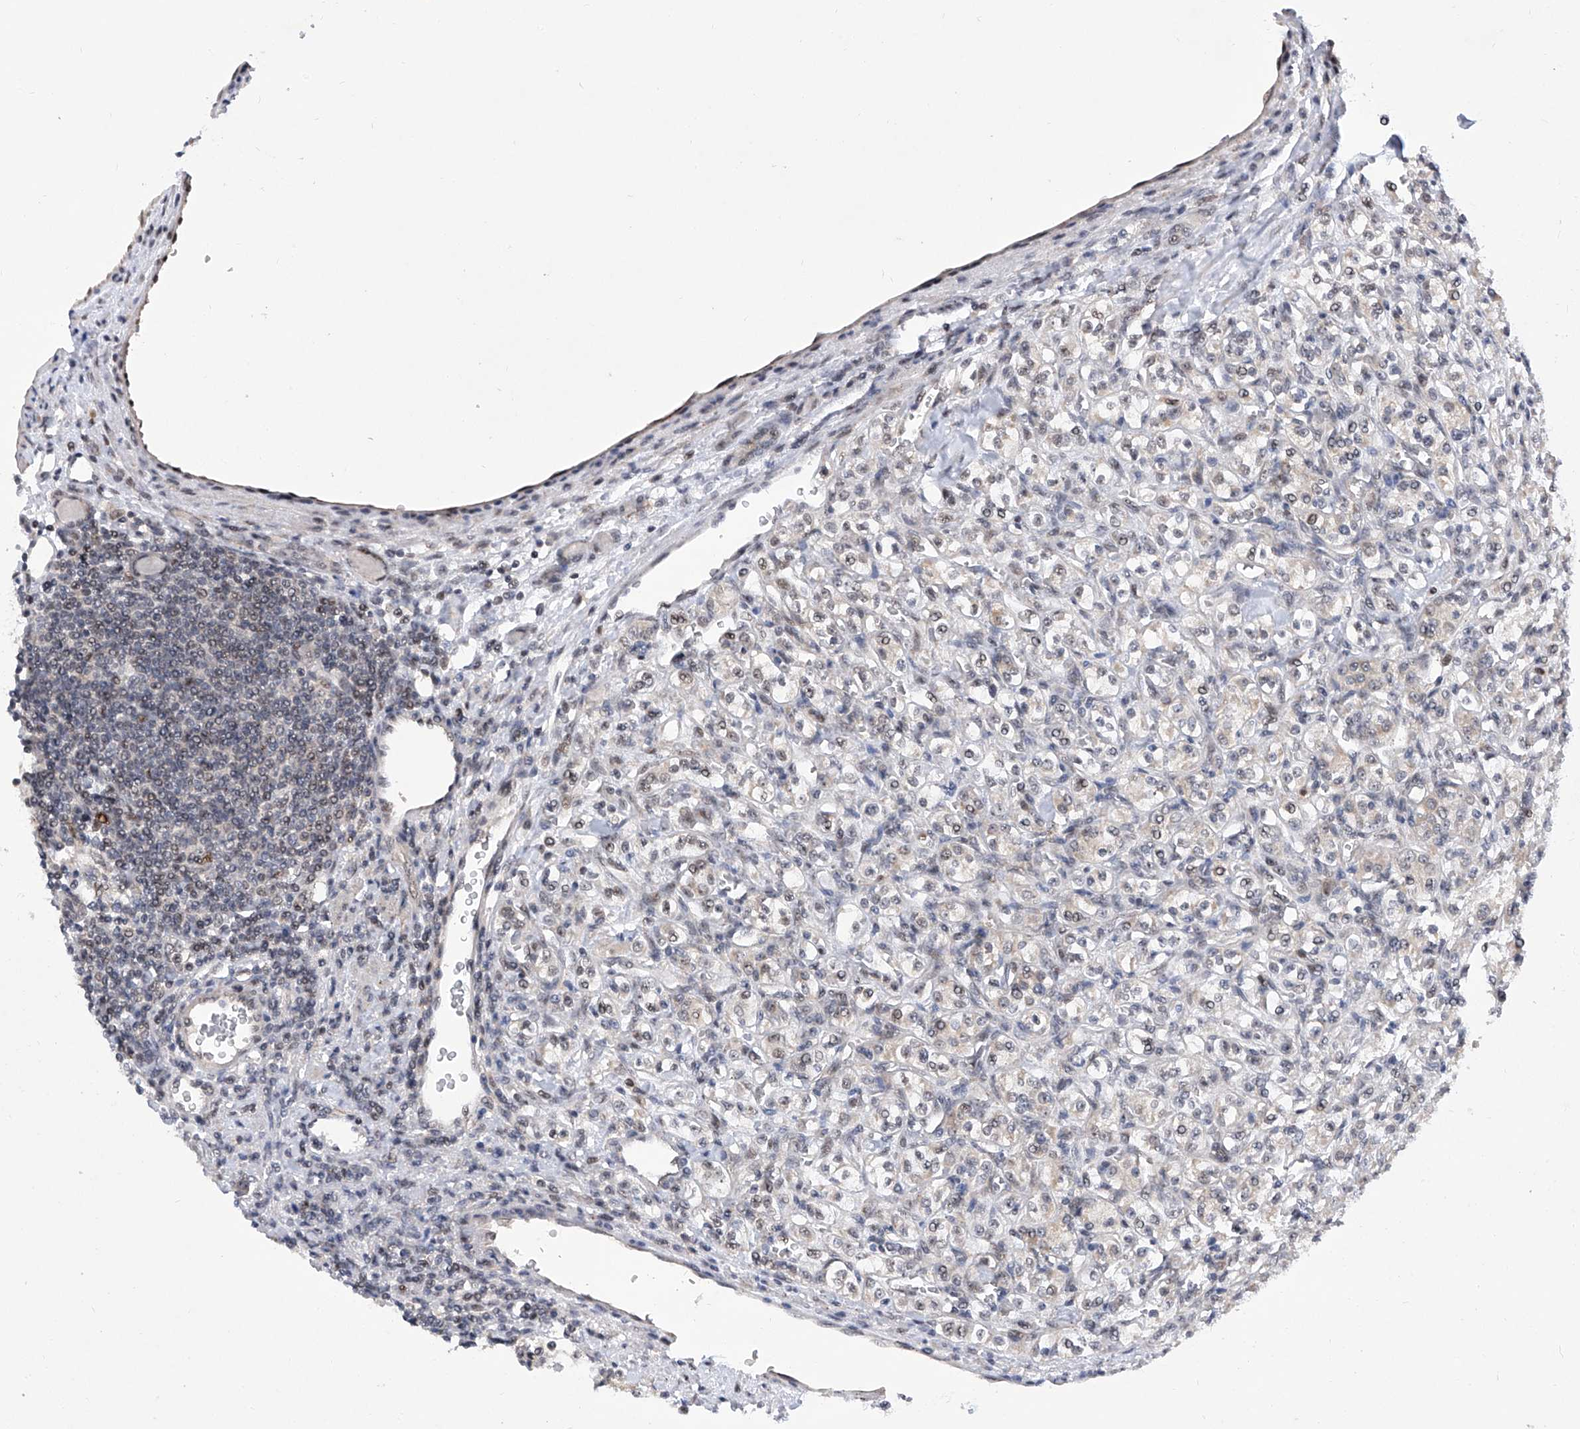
{"staining": {"intensity": "weak", "quantity": "<25%", "location": "nuclear"}, "tissue": "renal cancer", "cell_type": "Tumor cells", "image_type": "cancer", "snomed": [{"axis": "morphology", "description": "Adenocarcinoma, NOS"}, {"axis": "topography", "description": "Kidney"}], "caption": "The histopathology image shows no staining of tumor cells in renal adenocarcinoma.", "gene": "RAD54L", "patient": {"sex": "male", "age": 77}}